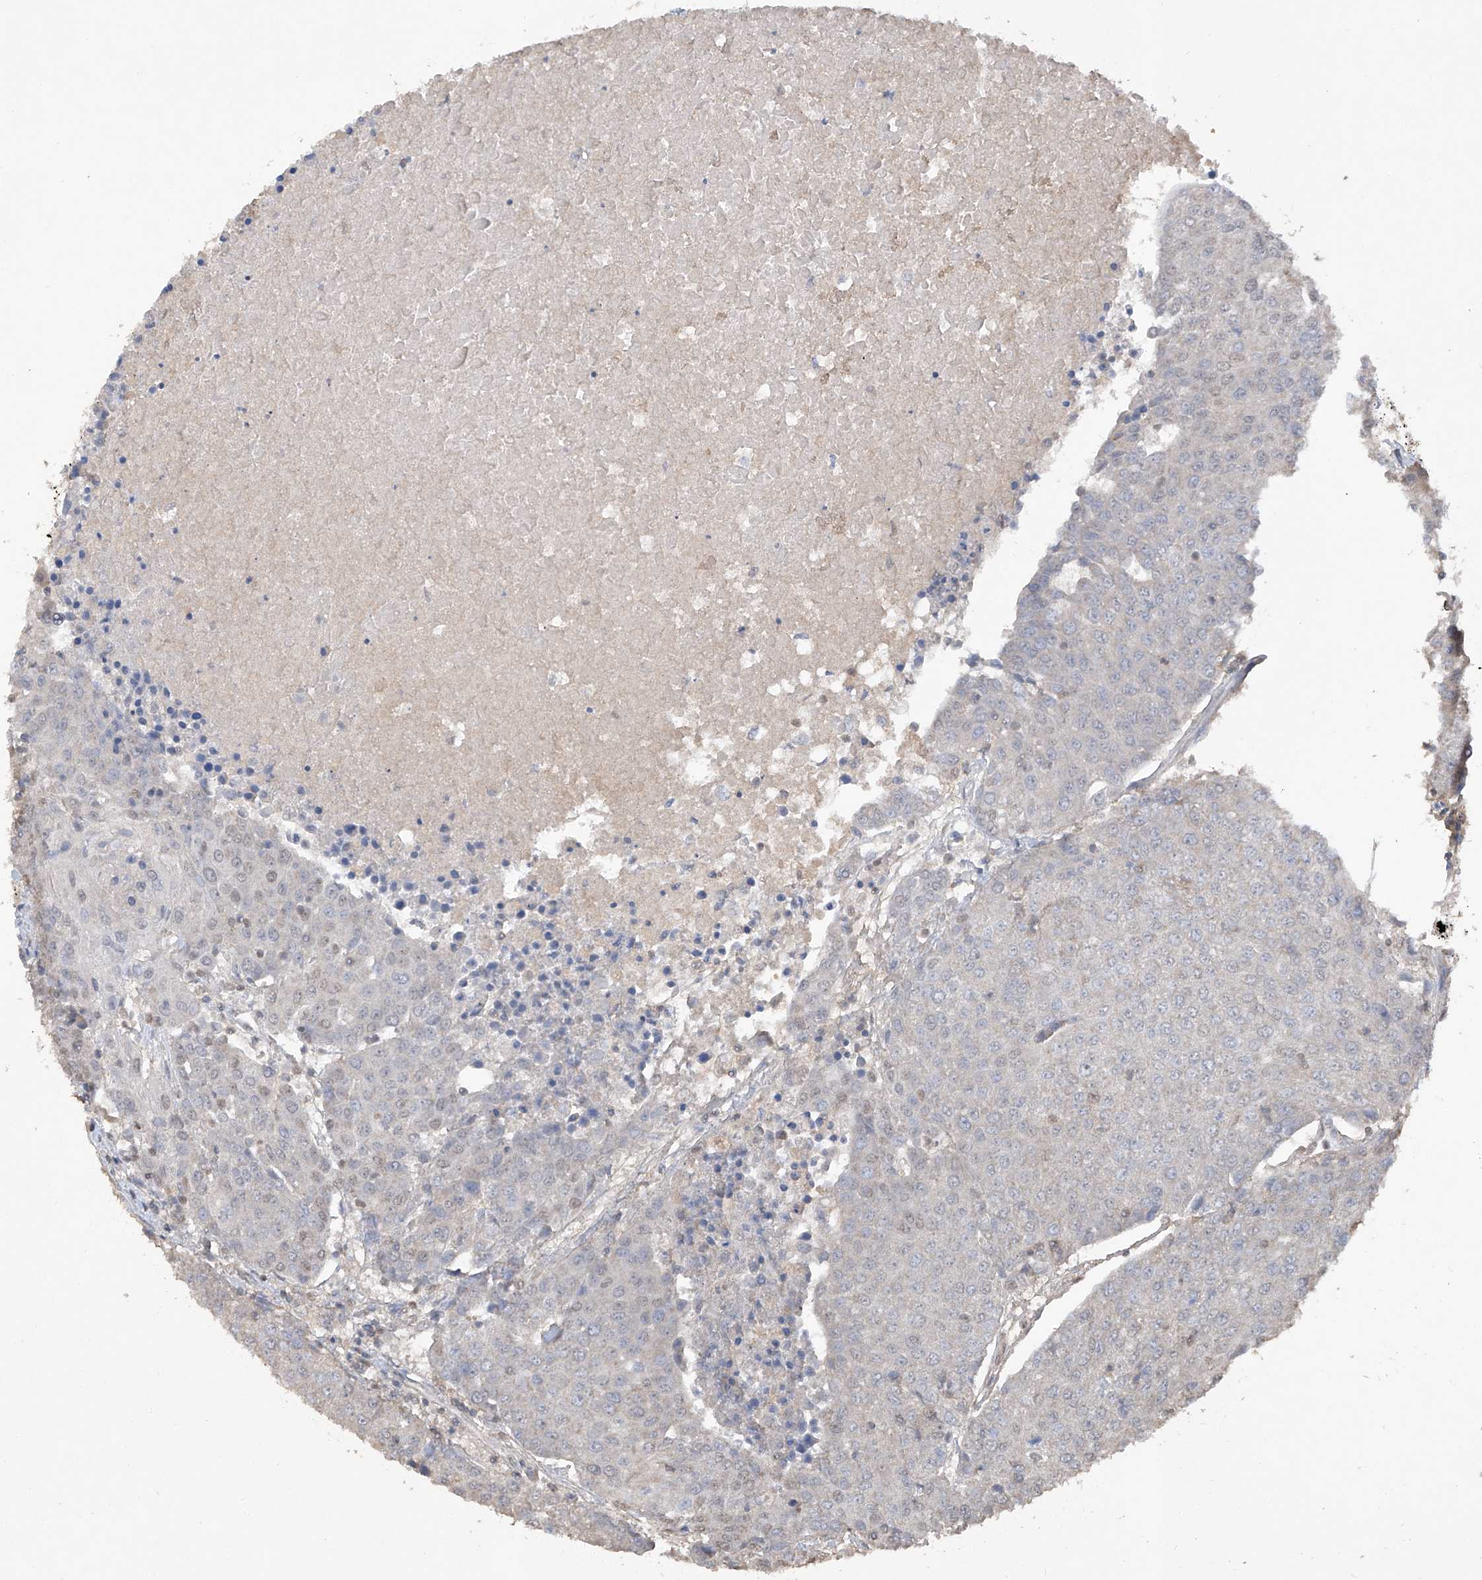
{"staining": {"intensity": "weak", "quantity": "<25%", "location": "nuclear"}, "tissue": "urothelial cancer", "cell_type": "Tumor cells", "image_type": "cancer", "snomed": [{"axis": "morphology", "description": "Urothelial carcinoma, High grade"}, {"axis": "topography", "description": "Urinary bladder"}], "caption": "This photomicrograph is of urothelial carcinoma (high-grade) stained with immunohistochemistry to label a protein in brown with the nuclei are counter-stained blue. There is no expression in tumor cells.", "gene": "HAS3", "patient": {"sex": "female", "age": 85}}